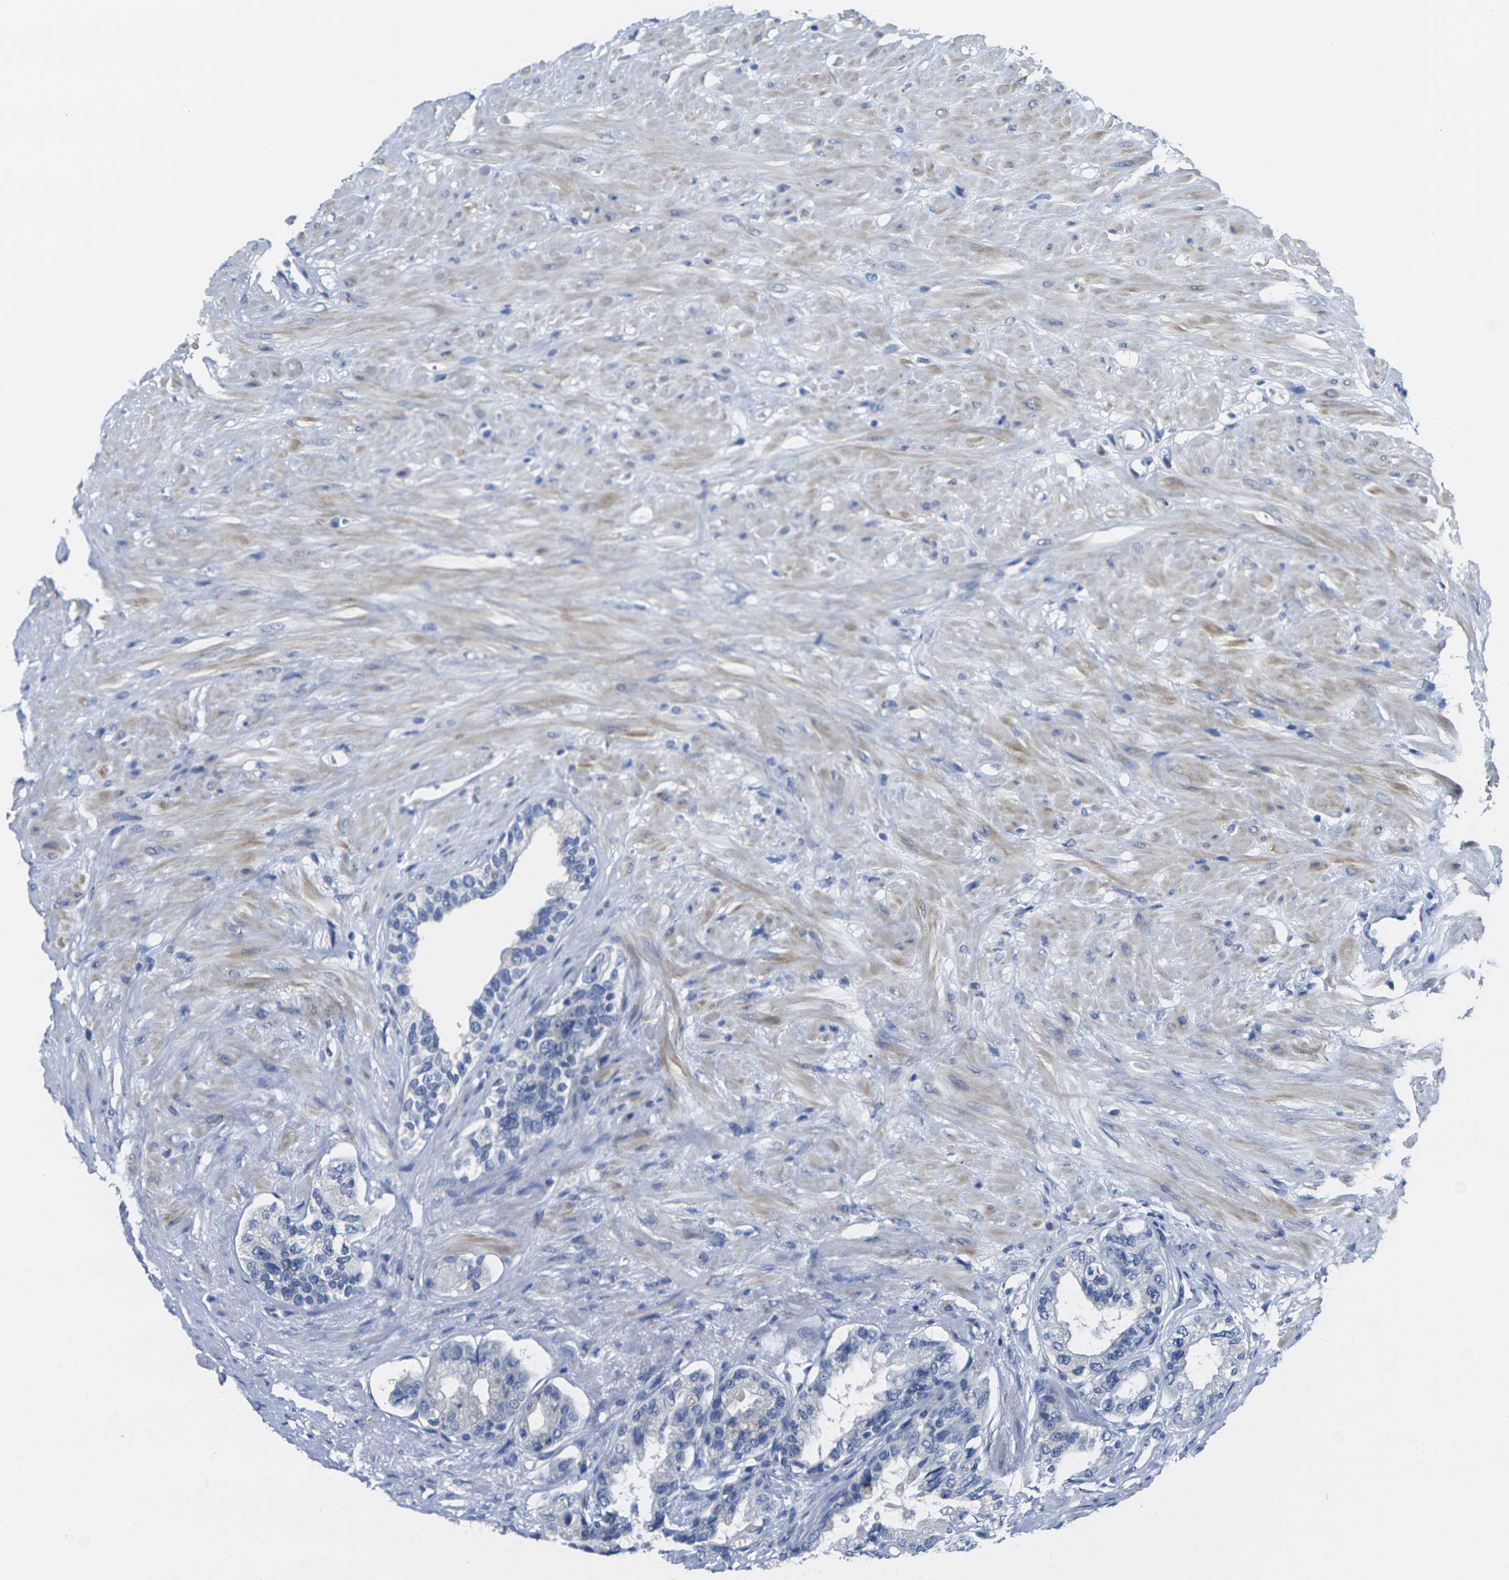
{"staining": {"intensity": "negative", "quantity": "none", "location": "none"}, "tissue": "seminal vesicle", "cell_type": "Glandular cells", "image_type": "normal", "snomed": [{"axis": "morphology", "description": "Normal tissue, NOS"}, {"axis": "topography", "description": "Seminal veicle"}], "caption": "Micrograph shows no protein positivity in glandular cells of benign seminal vesicle. (Immunohistochemistry, brightfield microscopy, high magnification).", "gene": "CRK", "patient": {"sex": "male", "age": 61}}